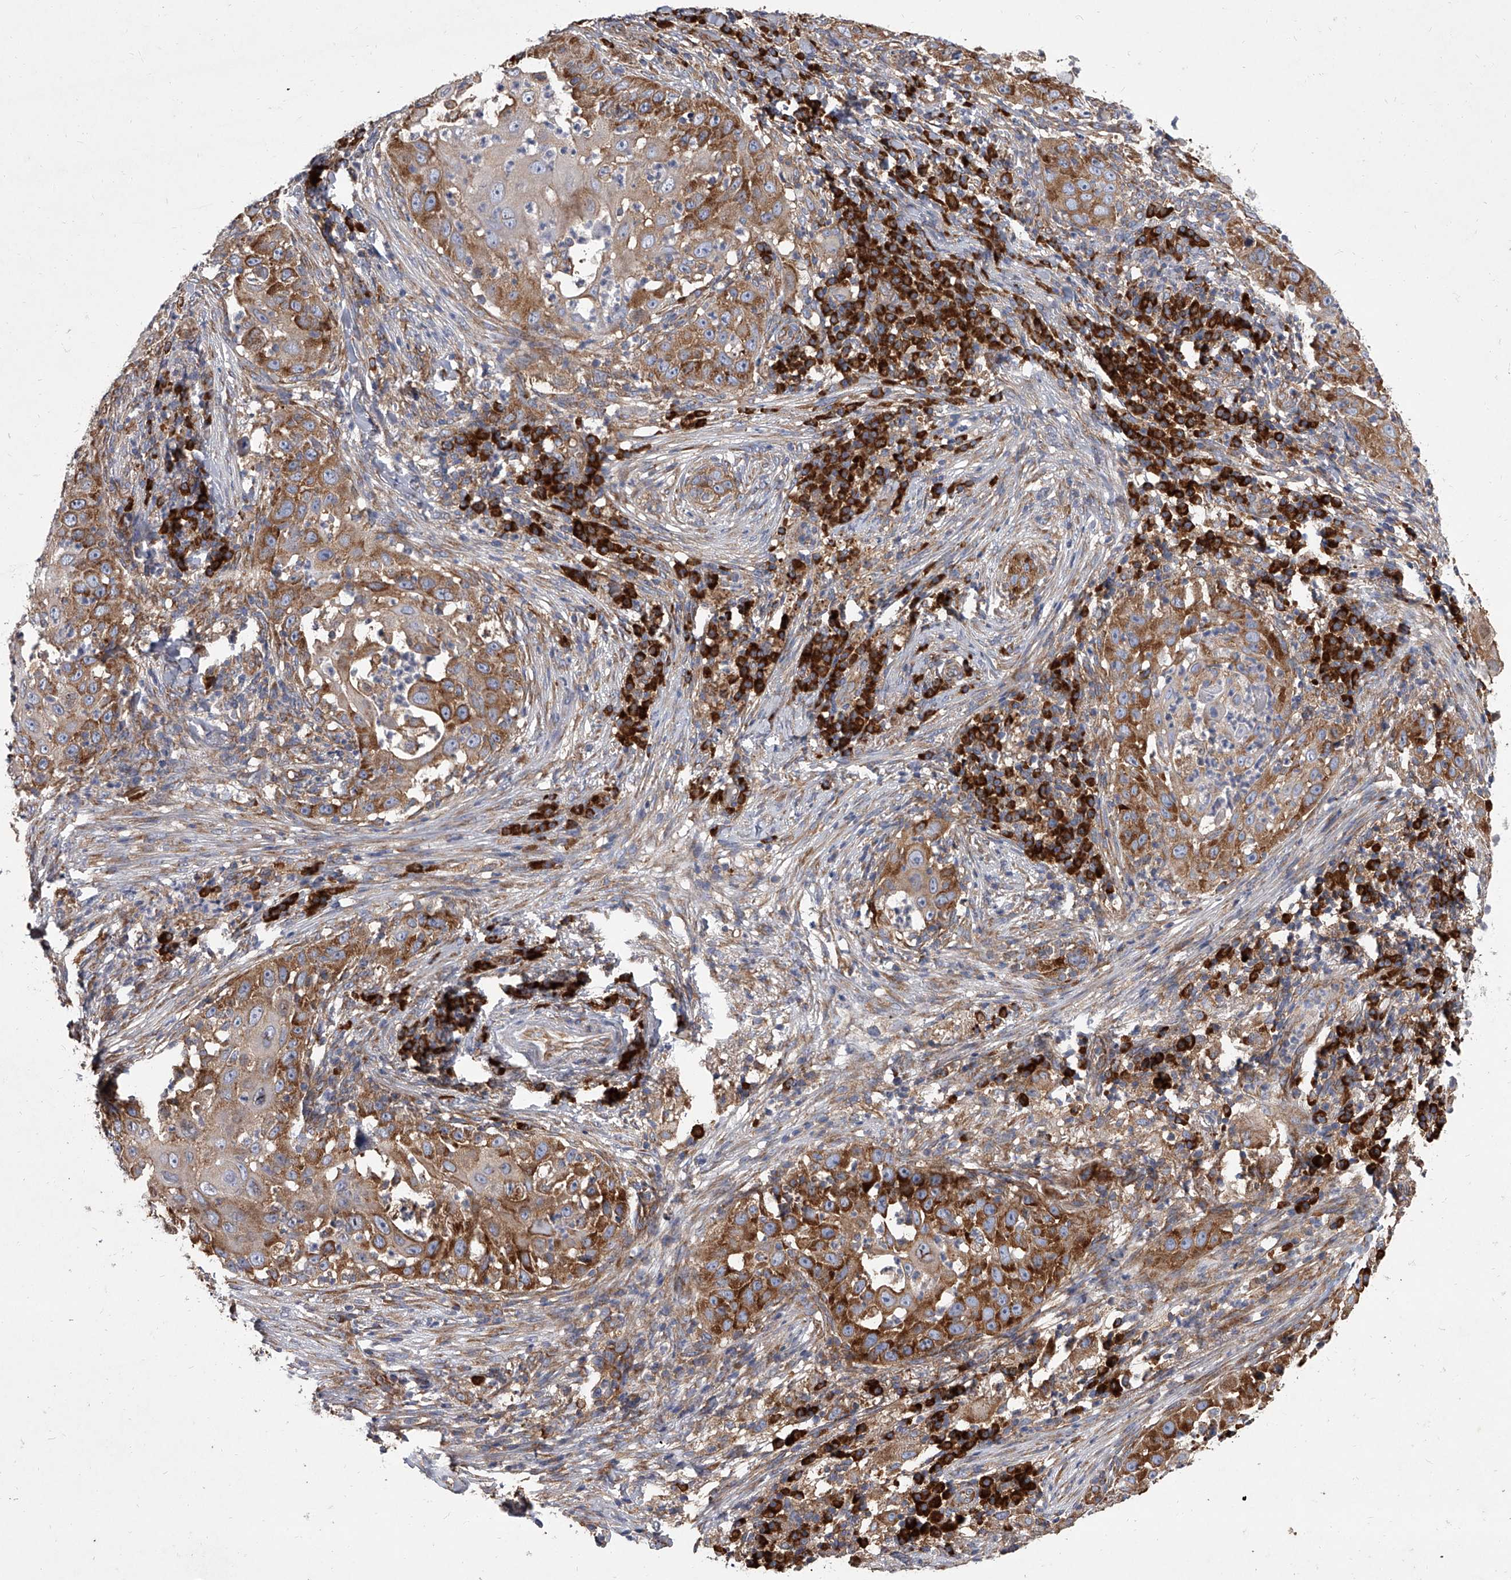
{"staining": {"intensity": "moderate", "quantity": ">75%", "location": "cytoplasmic/membranous"}, "tissue": "skin cancer", "cell_type": "Tumor cells", "image_type": "cancer", "snomed": [{"axis": "morphology", "description": "Squamous cell carcinoma, NOS"}, {"axis": "topography", "description": "Skin"}], "caption": "Immunohistochemistry (IHC) of squamous cell carcinoma (skin) reveals medium levels of moderate cytoplasmic/membranous expression in approximately >75% of tumor cells.", "gene": "EIF2S2", "patient": {"sex": "female", "age": 44}}